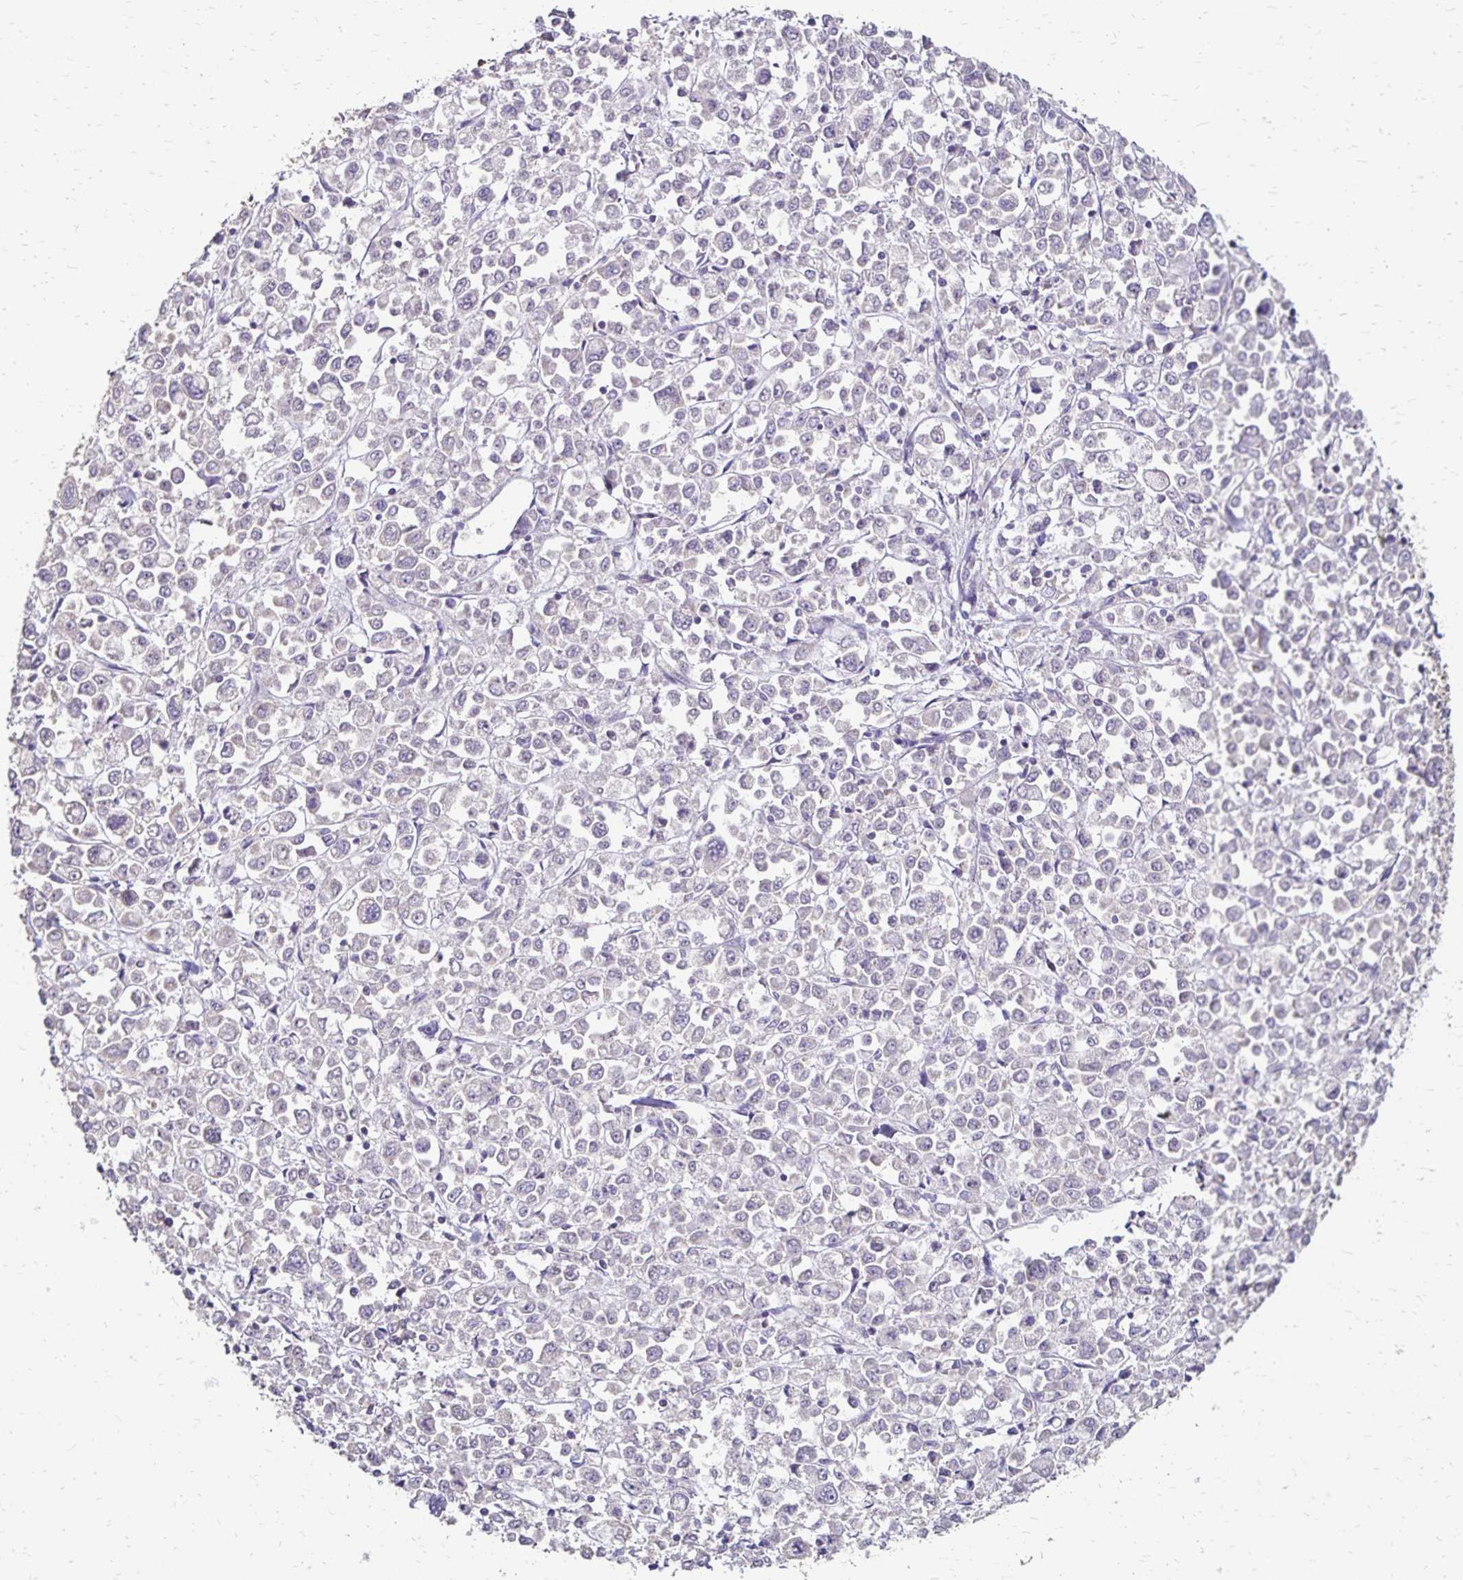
{"staining": {"intensity": "negative", "quantity": "none", "location": "none"}, "tissue": "stomach cancer", "cell_type": "Tumor cells", "image_type": "cancer", "snomed": [{"axis": "morphology", "description": "Adenocarcinoma, NOS"}, {"axis": "topography", "description": "Stomach, upper"}], "caption": "IHC photomicrograph of adenocarcinoma (stomach) stained for a protein (brown), which shows no positivity in tumor cells. (DAB immunohistochemistry, high magnification).", "gene": "EMC10", "patient": {"sex": "male", "age": 70}}